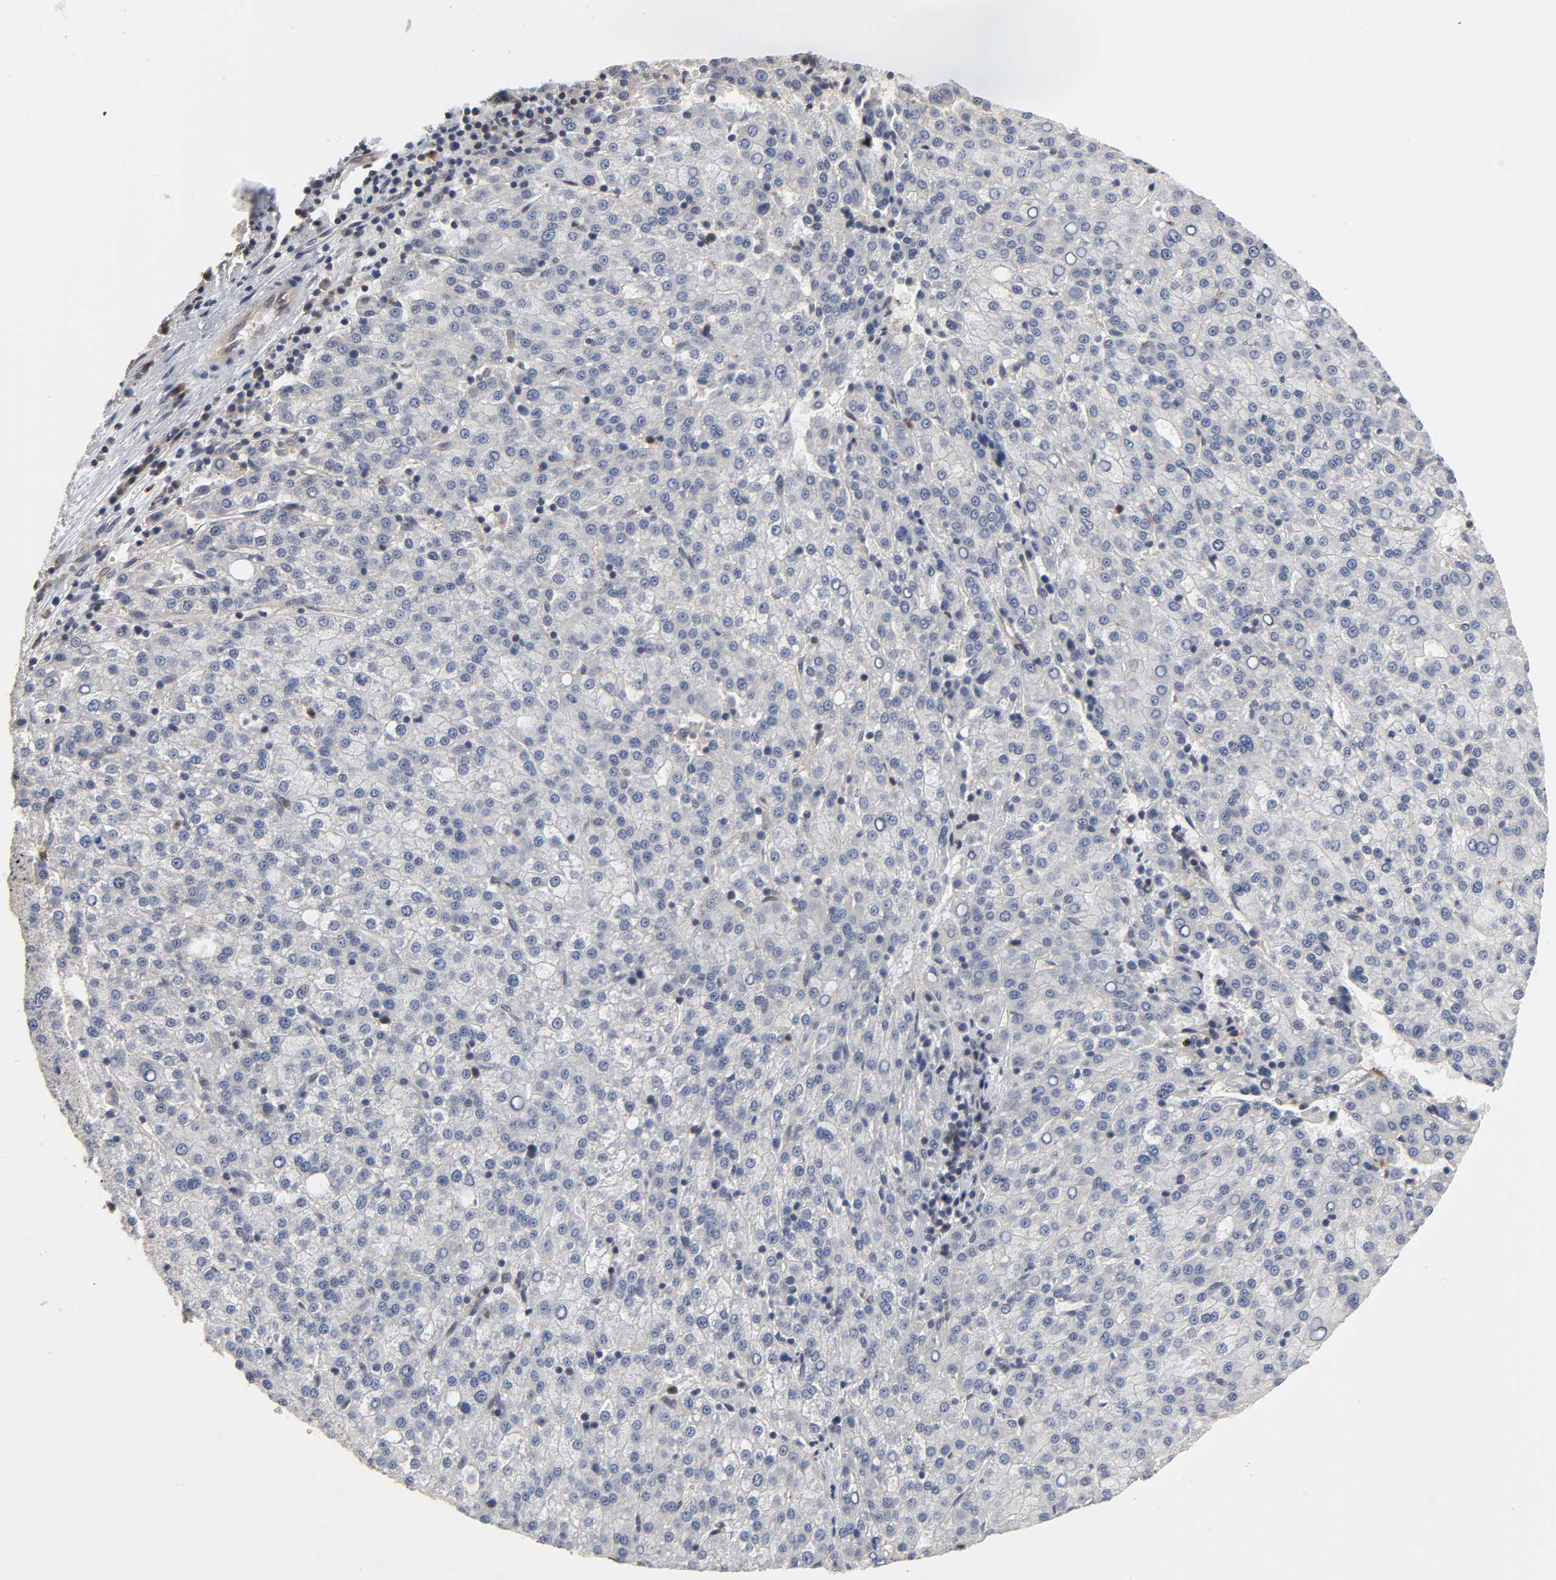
{"staining": {"intensity": "negative", "quantity": "none", "location": "none"}, "tissue": "liver cancer", "cell_type": "Tumor cells", "image_type": "cancer", "snomed": [{"axis": "morphology", "description": "Carcinoma, Hepatocellular, NOS"}, {"axis": "topography", "description": "Liver"}], "caption": "Tumor cells show no significant staining in liver cancer (hepatocellular carcinoma).", "gene": "CCDC175", "patient": {"sex": "female", "age": 58}}